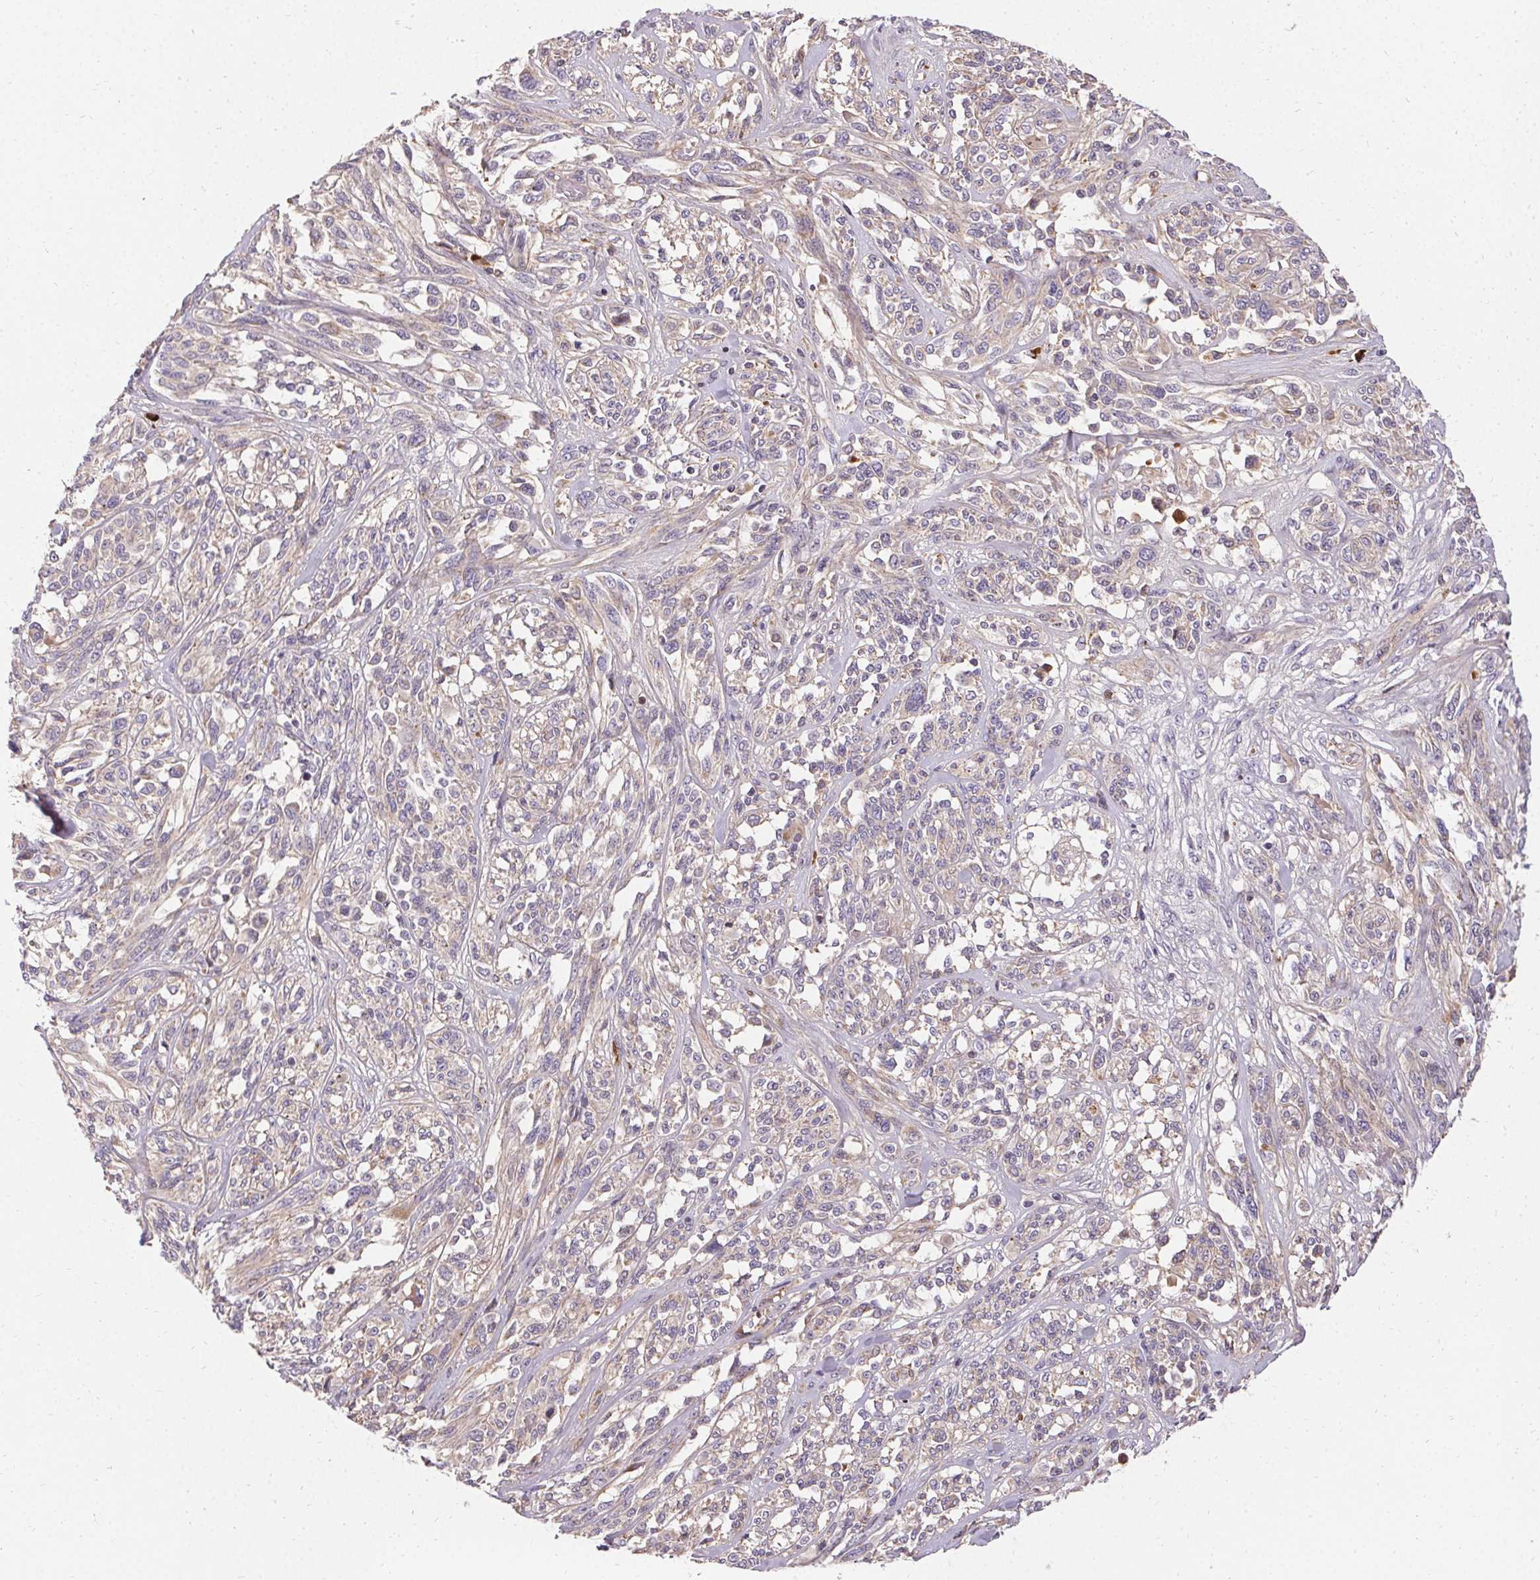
{"staining": {"intensity": "negative", "quantity": "none", "location": "none"}, "tissue": "melanoma", "cell_type": "Tumor cells", "image_type": "cancer", "snomed": [{"axis": "morphology", "description": "Malignant melanoma, NOS"}, {"axis": "topography", "description": "Skin"}], "caption": "This is an IHC image of melanoma. There is no staining in tumor cells.", "gene": "APLP1", "patient": {"sex": "female", "age": 91}}